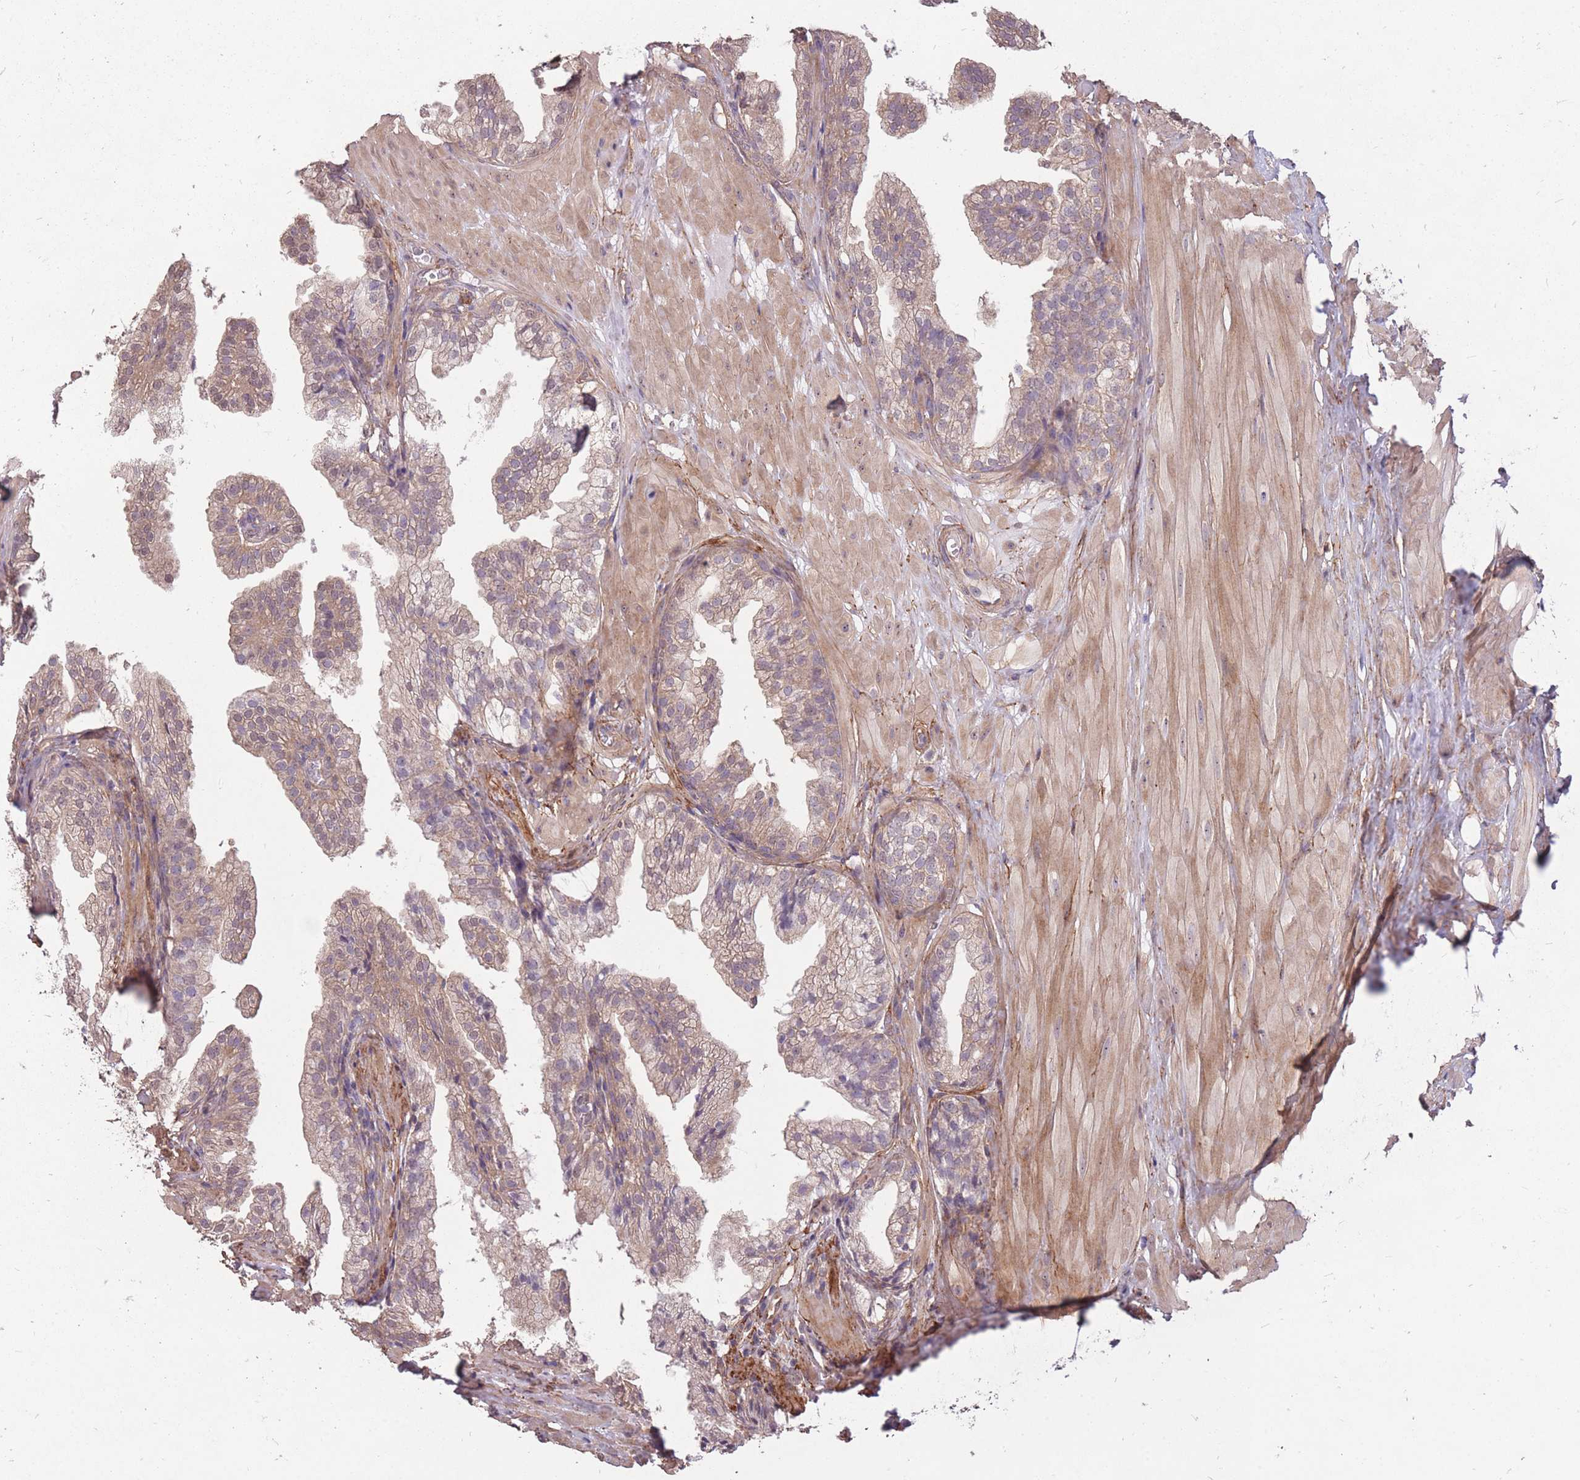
{"staining": {"intensity": "weak", "quantity": ">75%", "location": "cytoplasmic/membranous"}, "tissue": "prostate", "cell_type": "Glandular cells", "image_type": "normal", "snomed": [{"axis": "morphology", "description": "Normal tissue, NOS"}, {"axis": "topography", "description": "Prostate"}, {"axis": "topography", "description": "Peripheral nerve tissue"}], "caption": "Approximately >75% of glandular cells in benign prostate display weak cytoplasmic/membranous protein positivity as visualized by brown immunohistochemical staining.", "gene": "DYNC1LI2", "patient": {"sex": "male", "age": 55}}